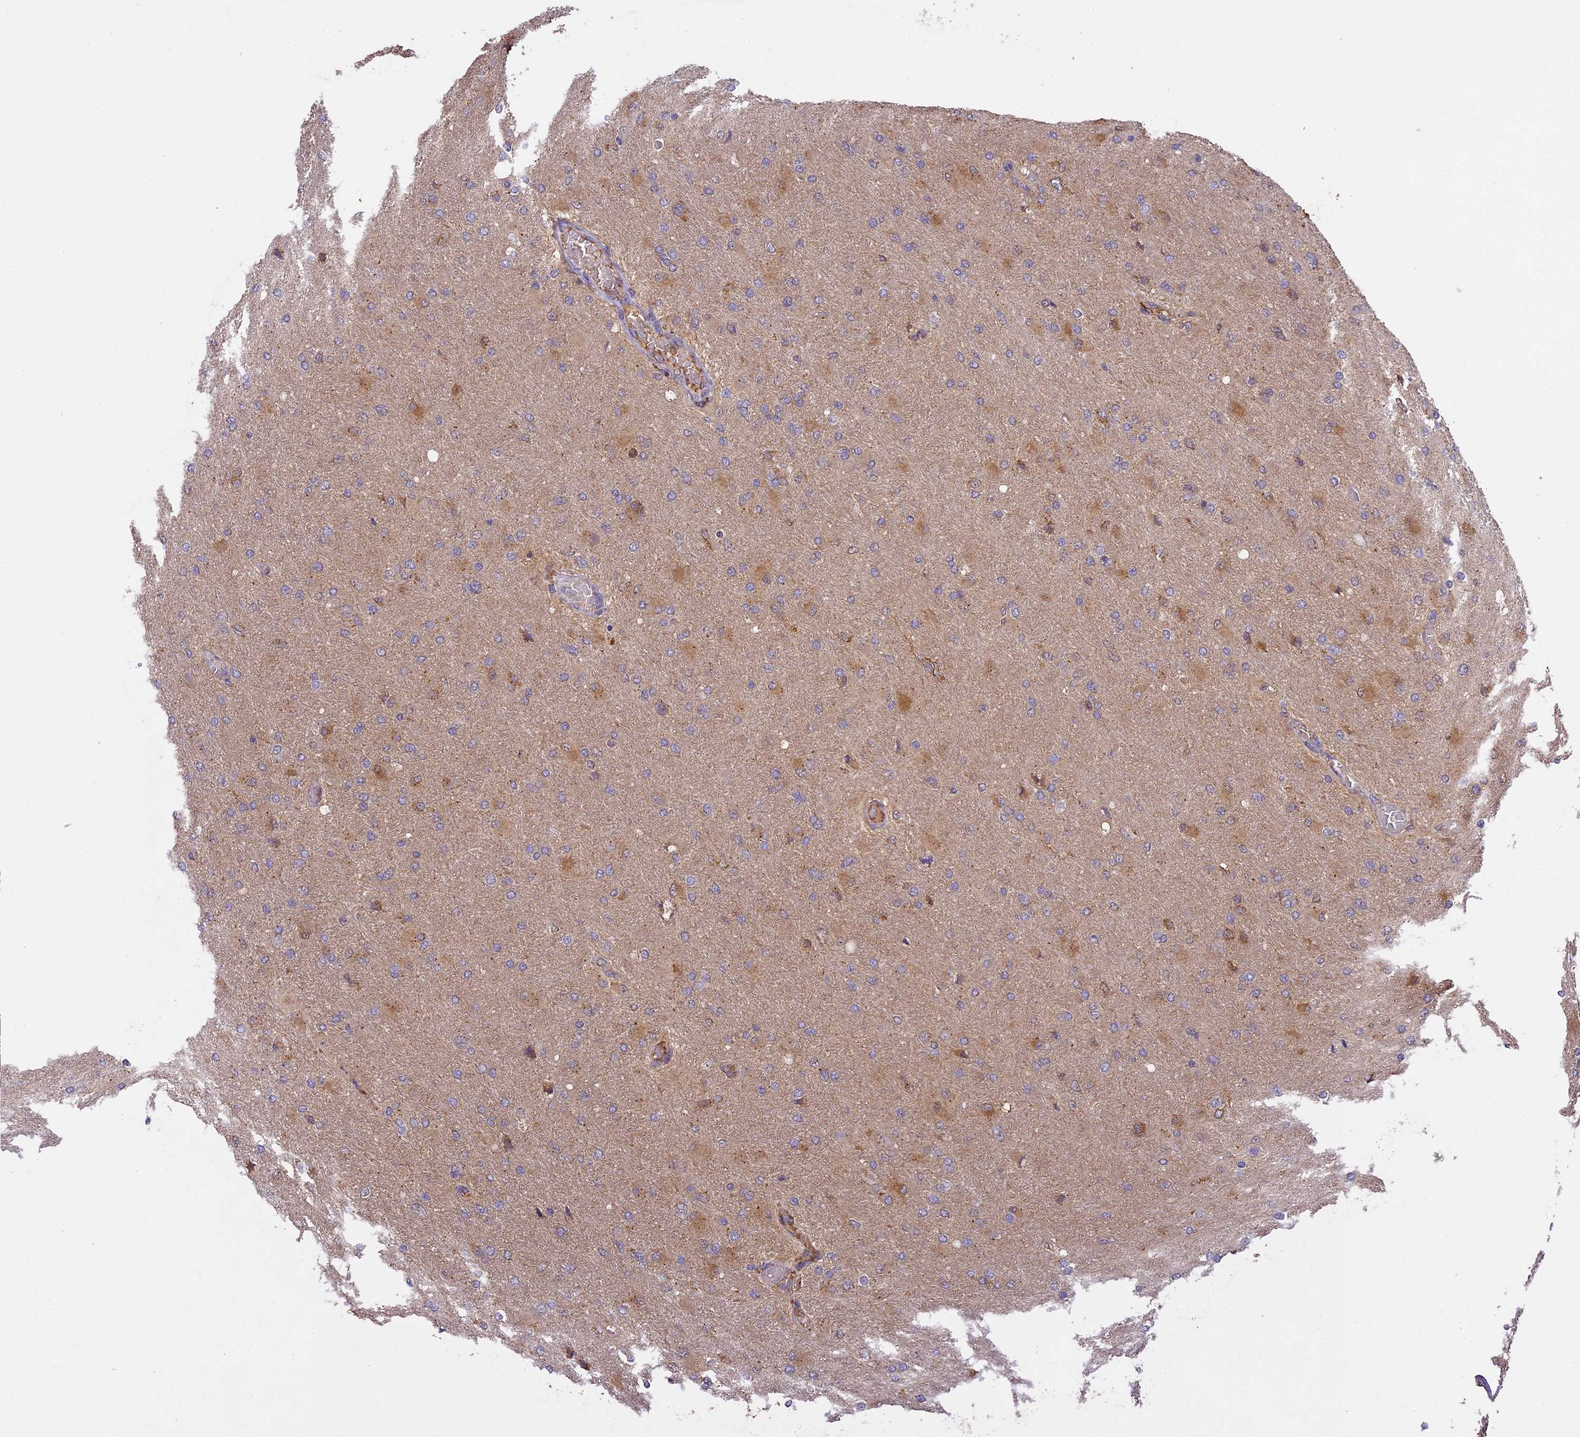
{"staining": {"intensity": "moderate", "quantity": "<25%", "location": "cytoplasmic/membranous"}, "tissue": "glioma", "cell_type": "Tumor cells", "image_type": "cancer", "snomed": [{"axis": "morphology", "description": "Glioma, malignant, High grade"}, {"axis": "topography", "description": "Cerebral cortex"}], "caption": "A micrograph showing moderate cytoplasmic/membranous positivity in approximately <25% of tumor cells in glioma, as visualized by brown immunohistochemical staining.", "gene": "ARHGAP19", "patient": {"sex": "female", "age": 36}}